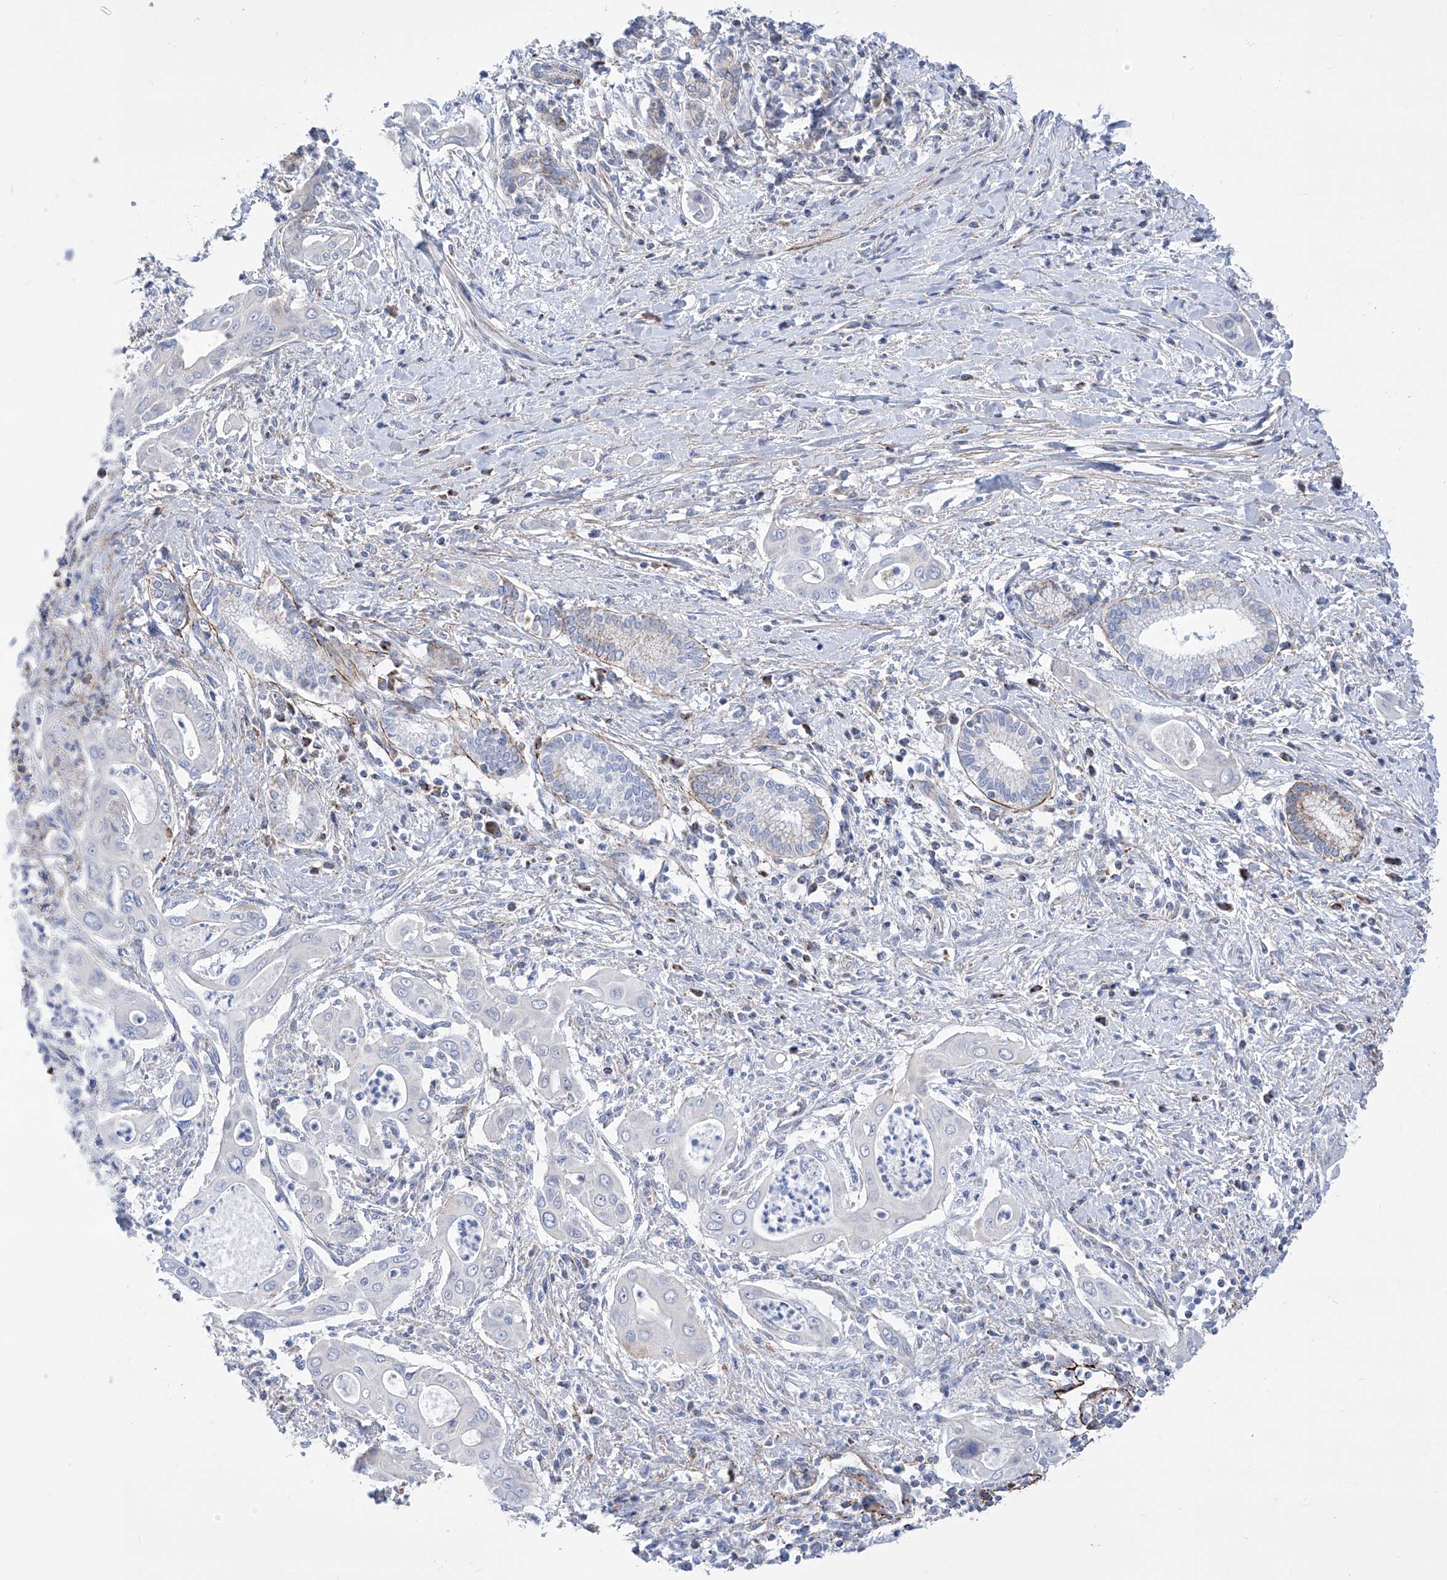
{"staining": {"intensity": "negative", "quantity": "none", "location": "none"}, "tissue": "pancreatic cancer", "cell_type": "Tumor cells", "image_type": "cancer", "snomed": [{"axis": "morphology", "description": "Adenocarcinoma, NOS"}, {"axis": "topography", "description": "Pancreas"}], "caption": "IHC histopathology image of neoplastic tissue: pancreatic cancer stained with DAB exhibits no significant protein positivity in tumor cells.", "gene": "SRBD1", "patient": {"sex": "male", "age": 58}}